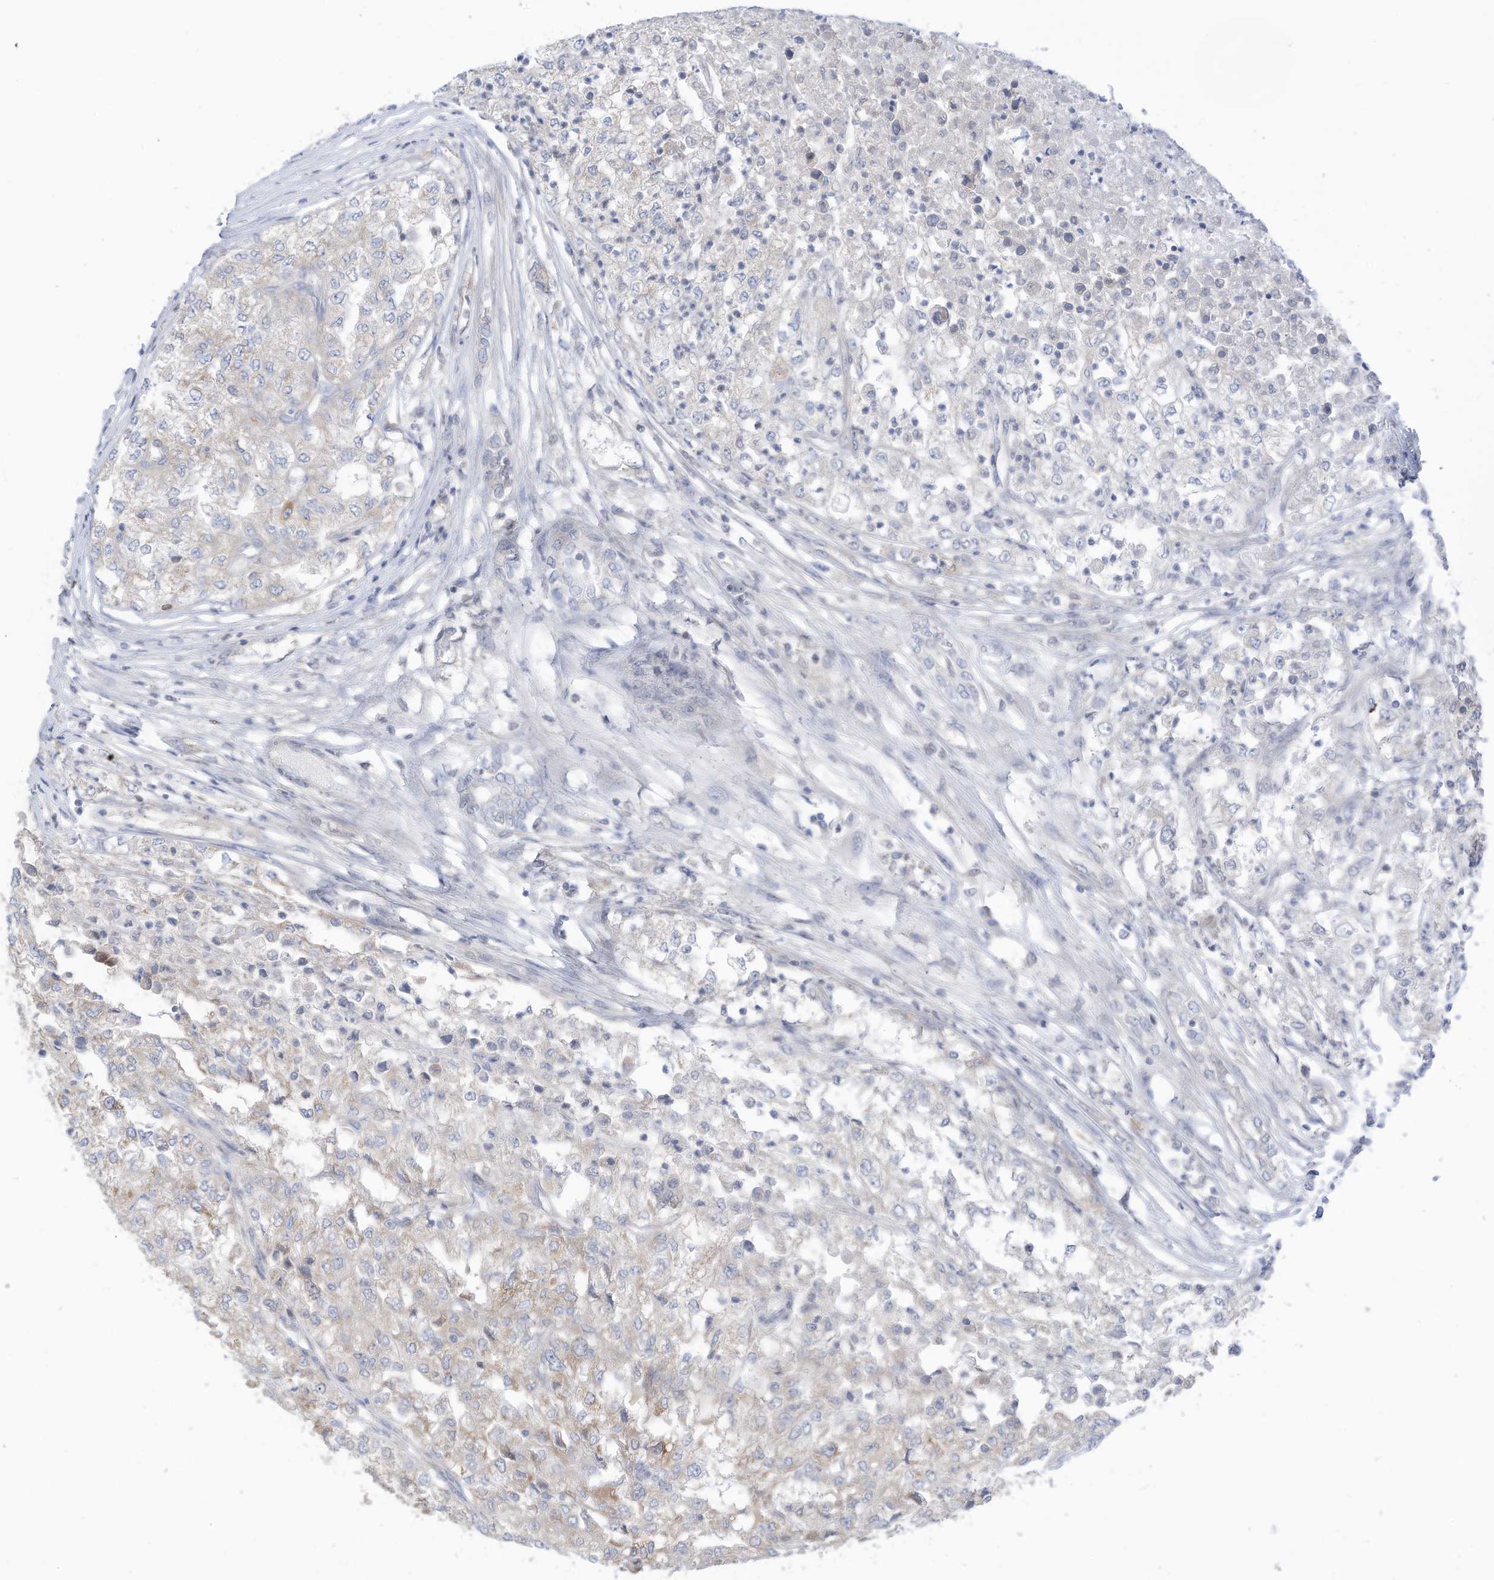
{"staining": {"intensity": "weak", "quantity": "<25%", "location": "cytoplasmic/membranous"}, "tissue": "renal cancer", "cell_type": "Tumor cells", "image_type": "cancer", "snomed": [{"axis": "morphology", "description": "Adenocarcinoma, NOS"}, {"axis": "topography", "description": "Kidney"}], "caption": "There is no significant positivity in tumor cells of adenocarcinoma (renal).", "gene": "SCGB1D2", "patient": {"sex": "female", "age": 54}}